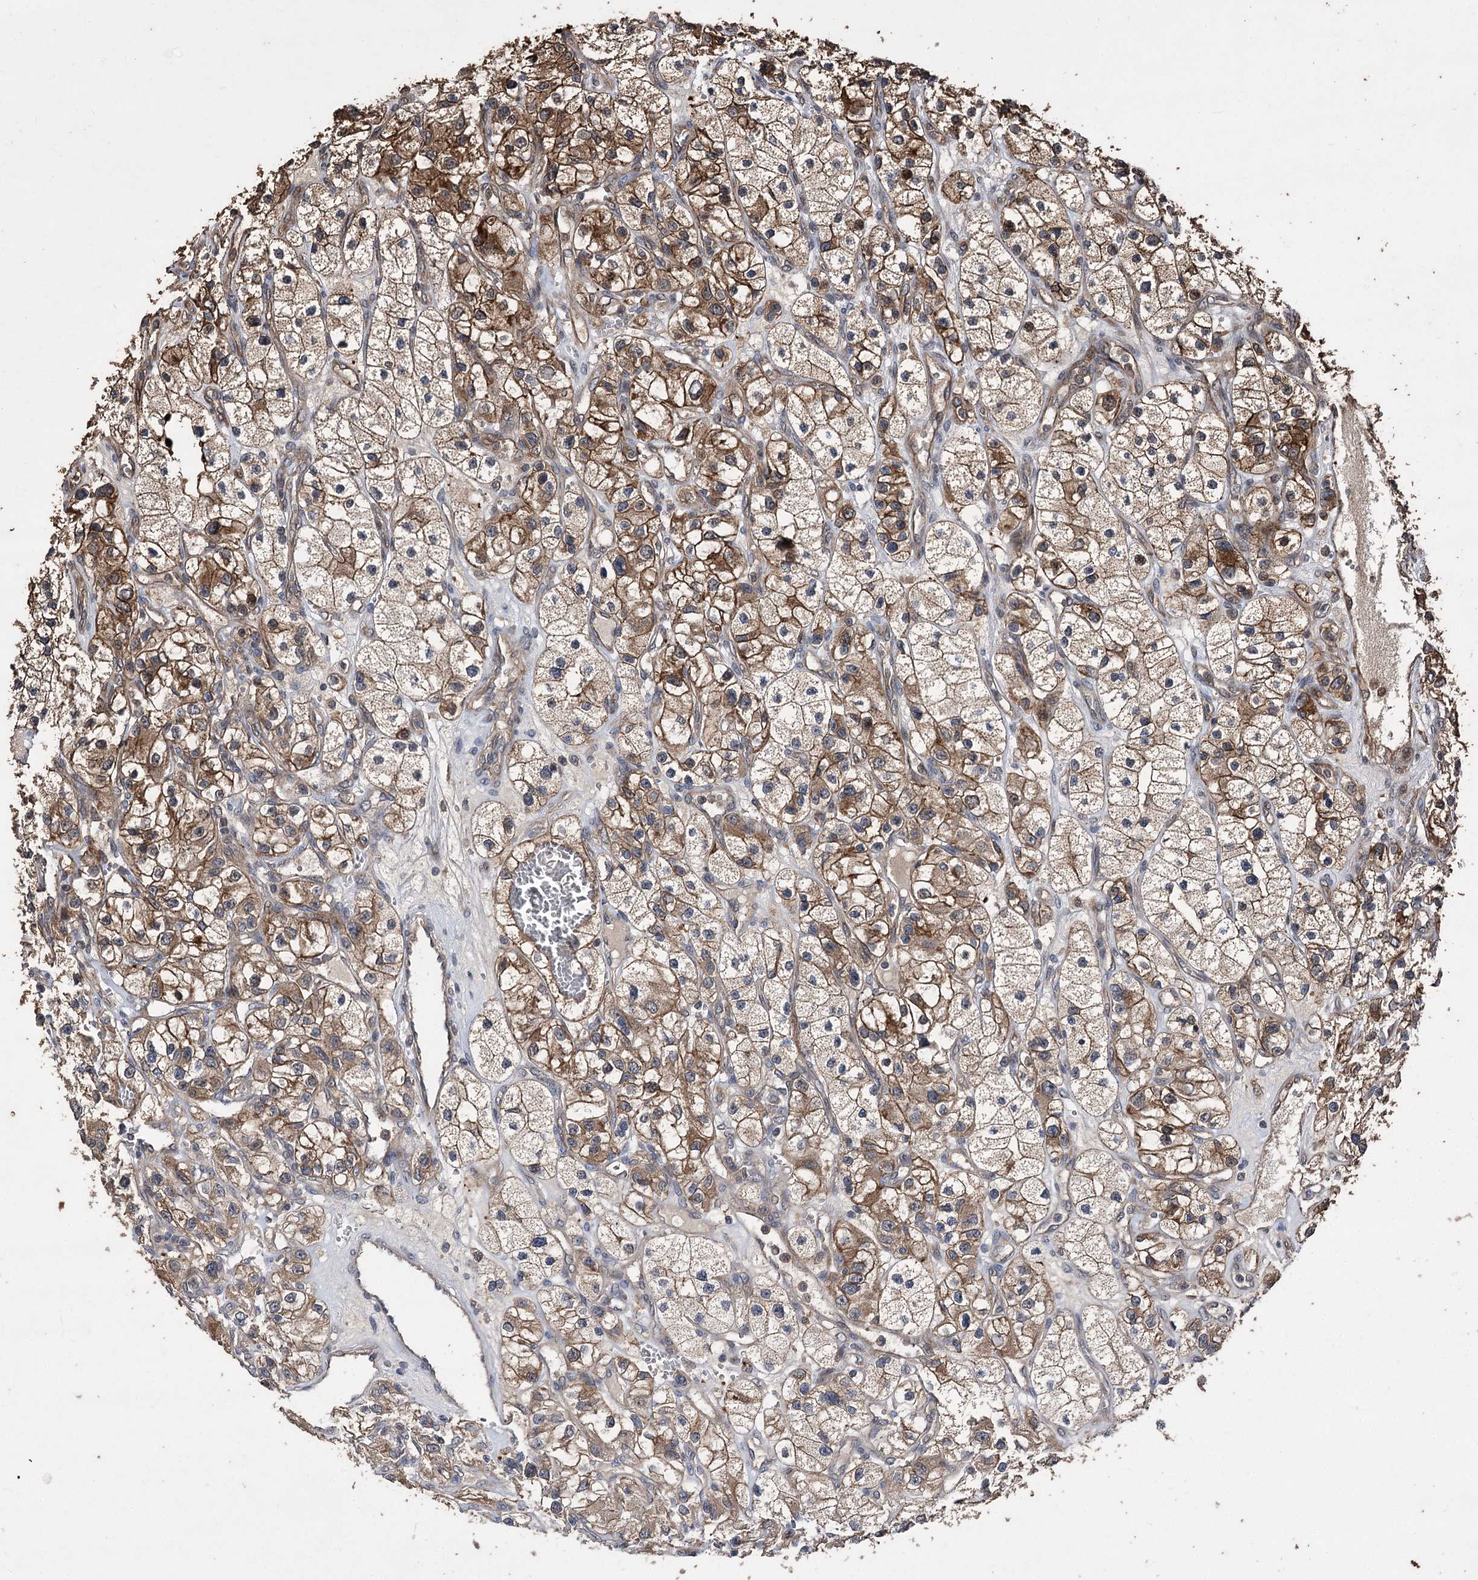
{"staining": {"intensity": "moderate", "quantity": "25%-75%", "location": "cytoplasmic/membranous"}, "tissue": "renal cancer", "cell_type": "Tumor cells", "image_type": "cancer", "snomed": [{"axis": "morphology", "description": "Adenocarcinoma, NOS"}, {"axis": "topography", "description": "Kidney"}], "caption": "A brown stain labels moderate cytoplasmic/membranous positivity of a protein in human renal adenocarcinoma tumor cells. (IHC, brightfield microscopy, high magnification).", "gene": "RASSF3", "patient": {"sex": "female", "age": 57}}